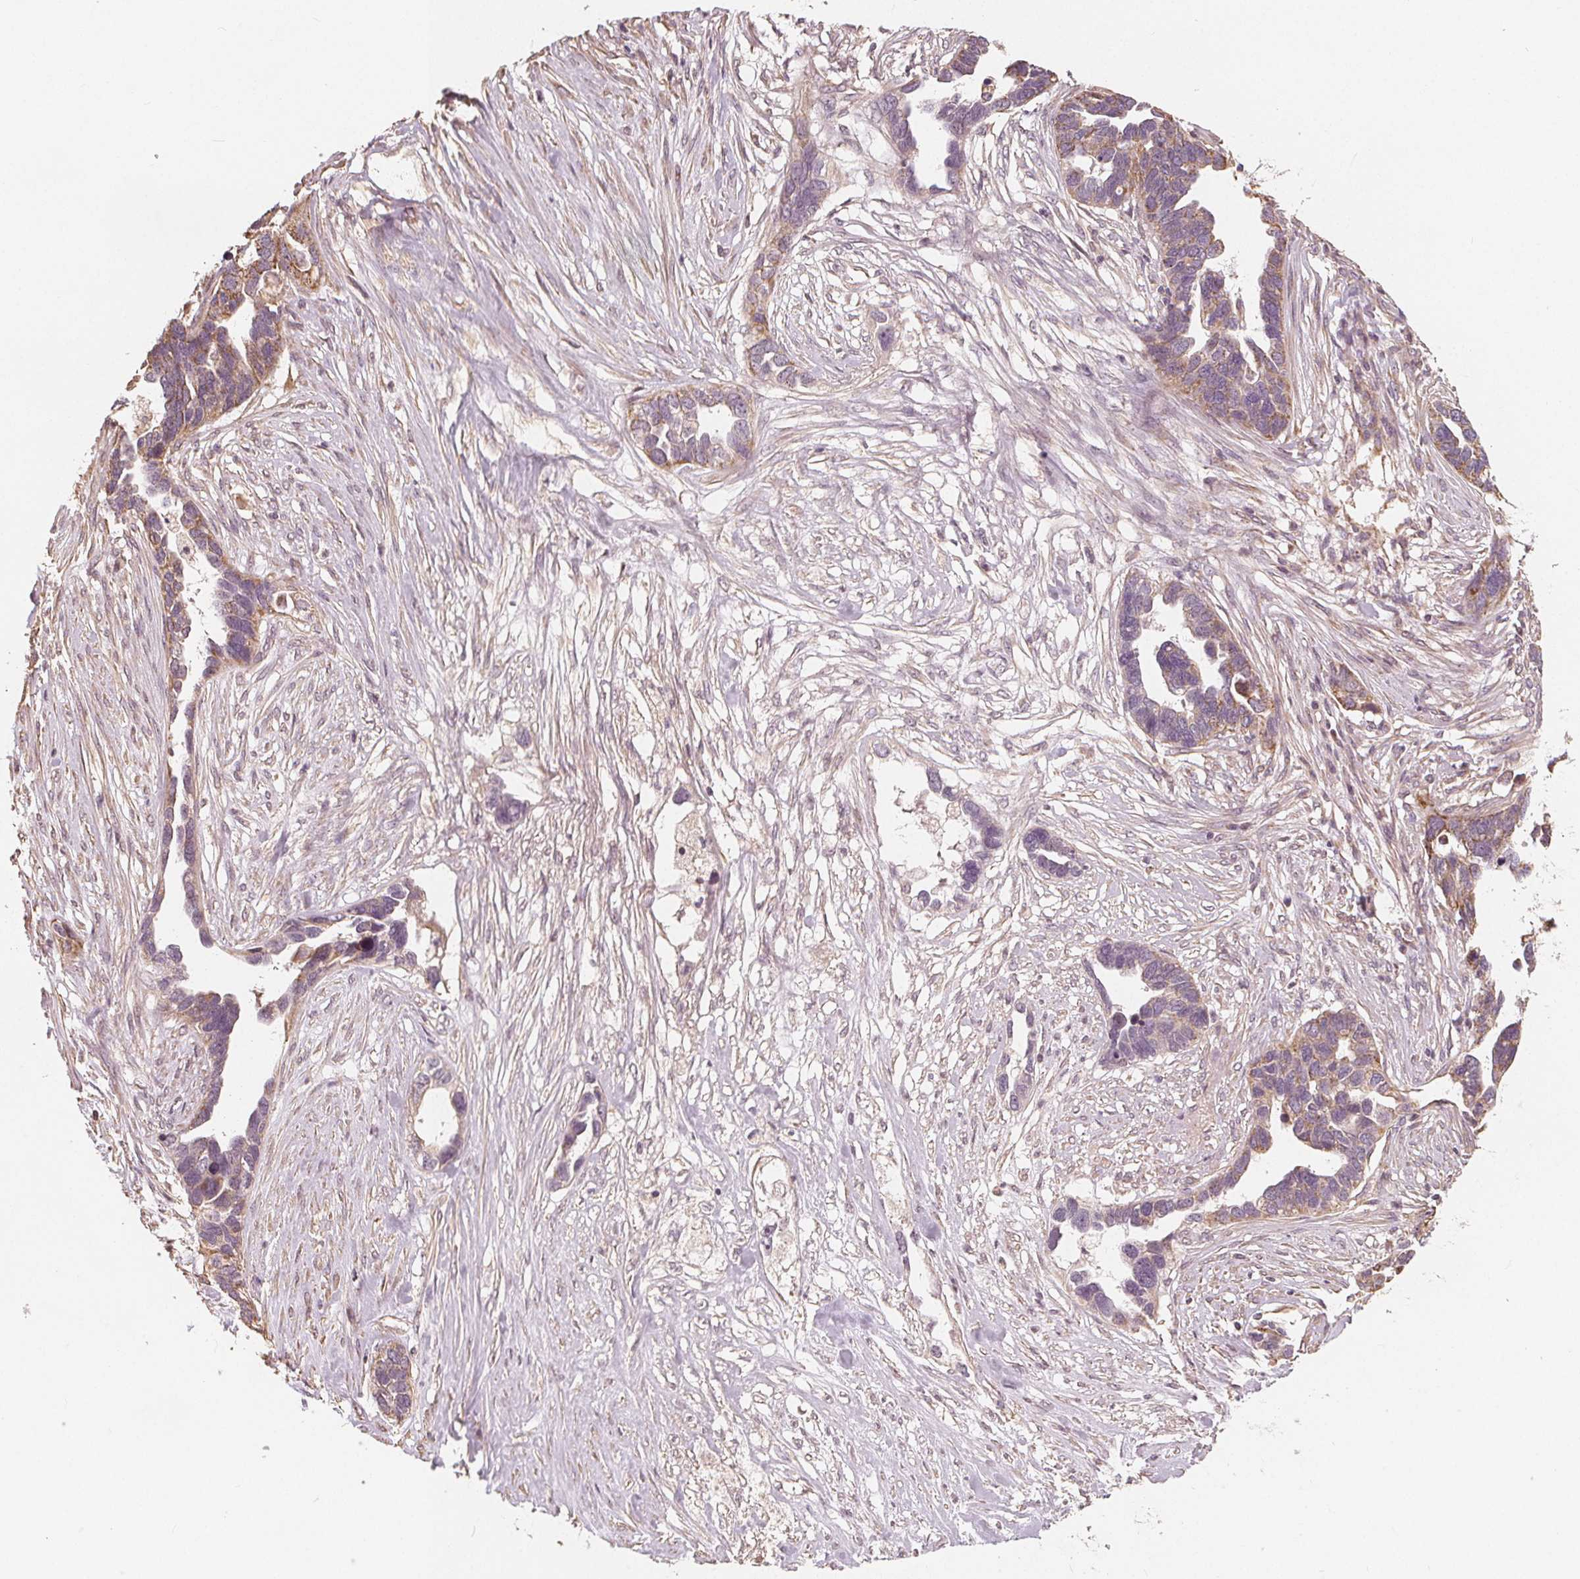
{"staining": {"intensity": "weak", "quantity": ">75%", "location": "cytoplasmic/membranous"}, "tissue": "ovarian cancer", "cell_type": "Tumor cells", "image_type": "cancer", "snomed": [{"axis": "morphology", "description": "Cystadenocarcinoma, serous, NOS"}, {"axis": "topography", "description": "Ovary"}], "caption": "High-magnification brightfield microscopy of ovarian cancer (serous cystadenocarcinoma) stained with DAB (3,3'-diaminobenzidine) (brown) and counterstained with hematoxylin (blue). tumor cells exhibit weak cytoplasmic/membranous positivity is present in about>75% of cells. (Stains: DAB in brown, nuclei in blue, Microscopy: brightfield microscopy at high magnification).", "gene": "PEX26", "patient": {"sex": "female", "age": 54}}